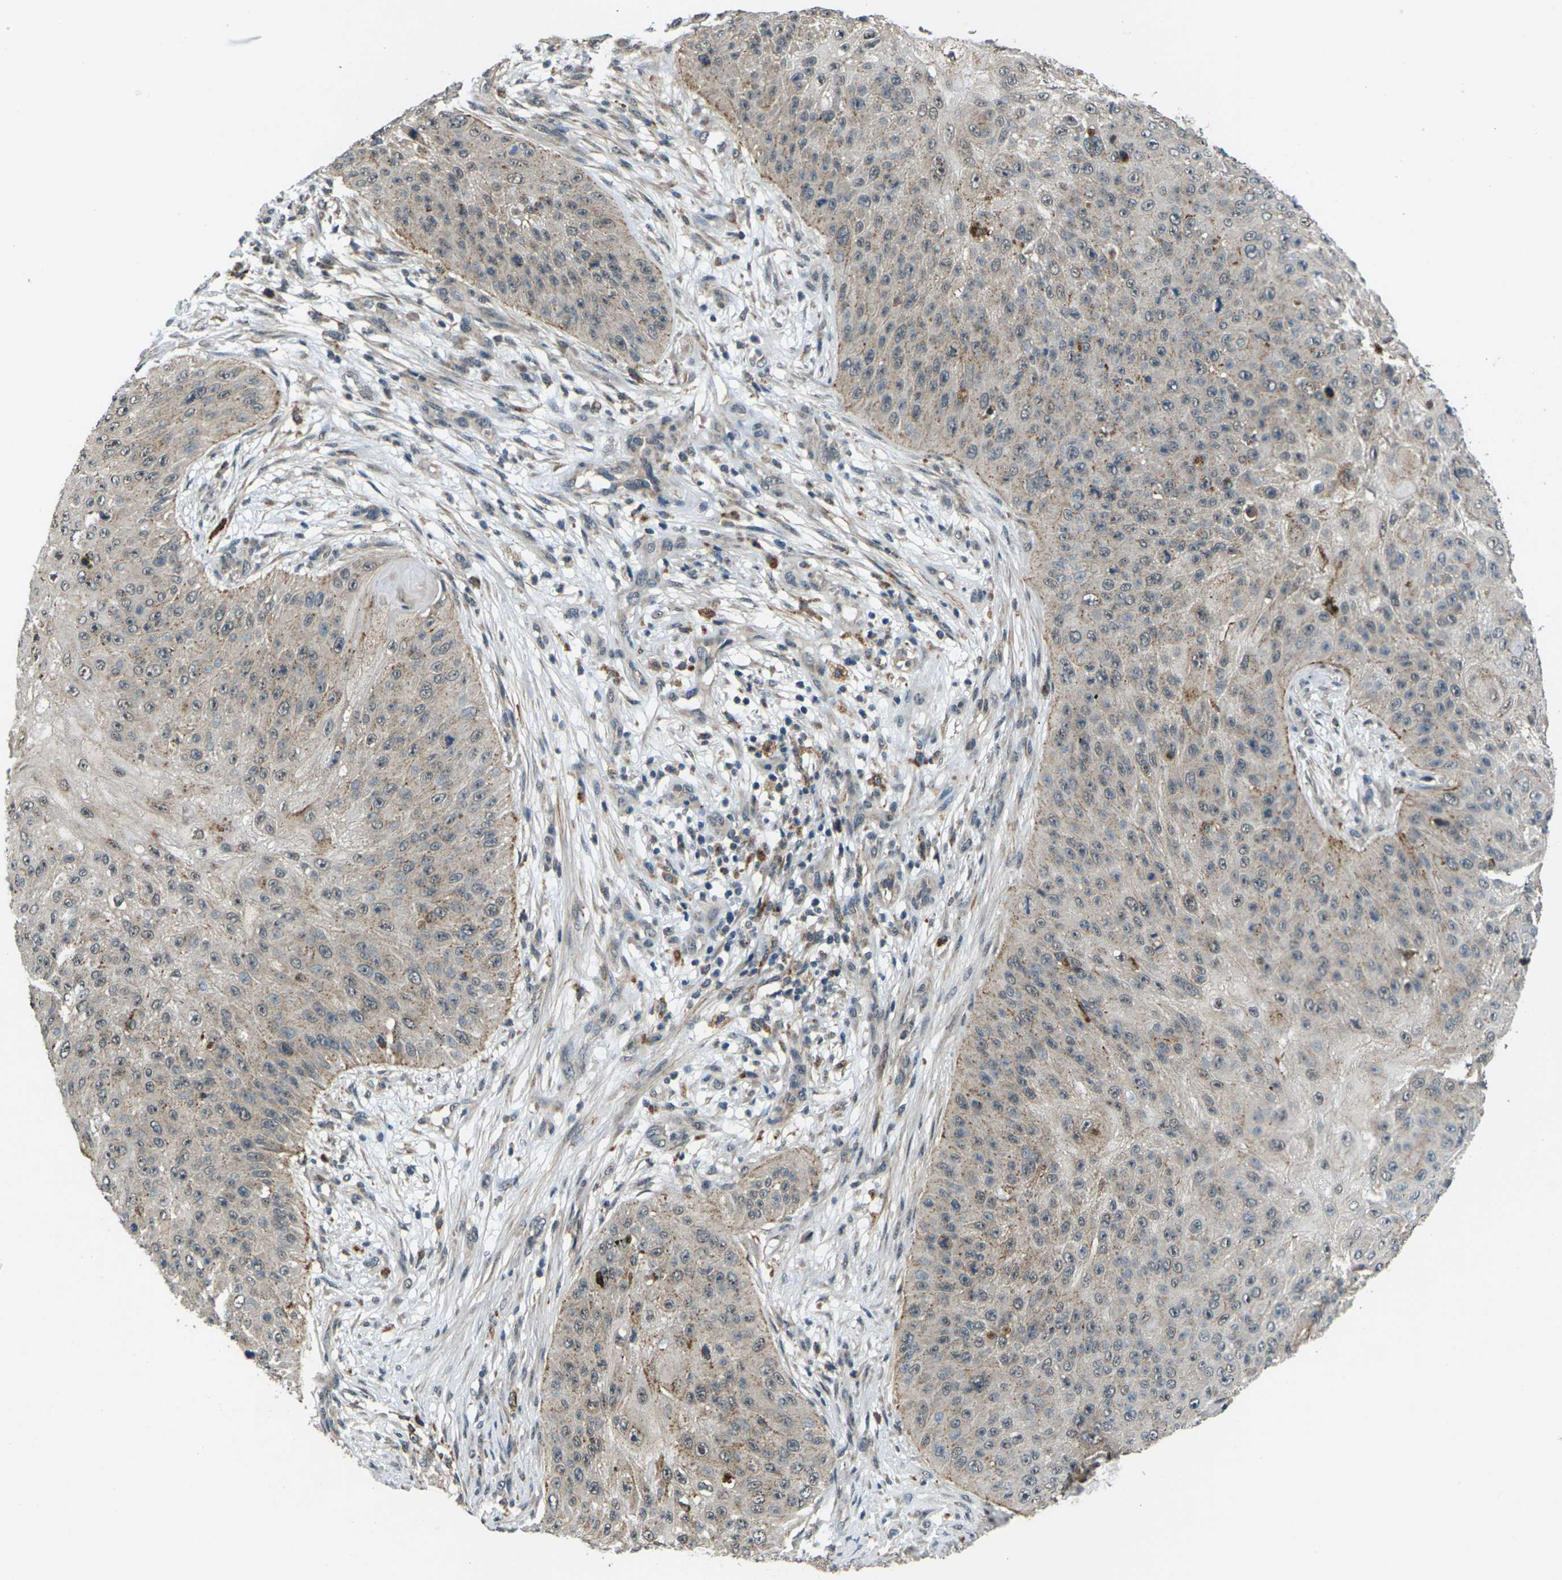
{"staining": {"intensity": "weak", "quantity": ">75%", "location": "cytoplasmic/membranous"}, "tissue": "skin cancer", "cell_type": "Tumor cells", "image_type": "cancer", "snomed": [{"axis": "morphology", "description": "Squamous cell carcinoma, NOS"}, {"axis": "topography", "description": "Skin"}], "caption": "This image exhibits immunohistochemistry staining of skin squamous cell carcinoma, with low weak cytoplasmic/membranous positivity in about >75% of tumor cells.", "gene": "SLC31A2", "patient": {"sex": "female", "age": 80}}